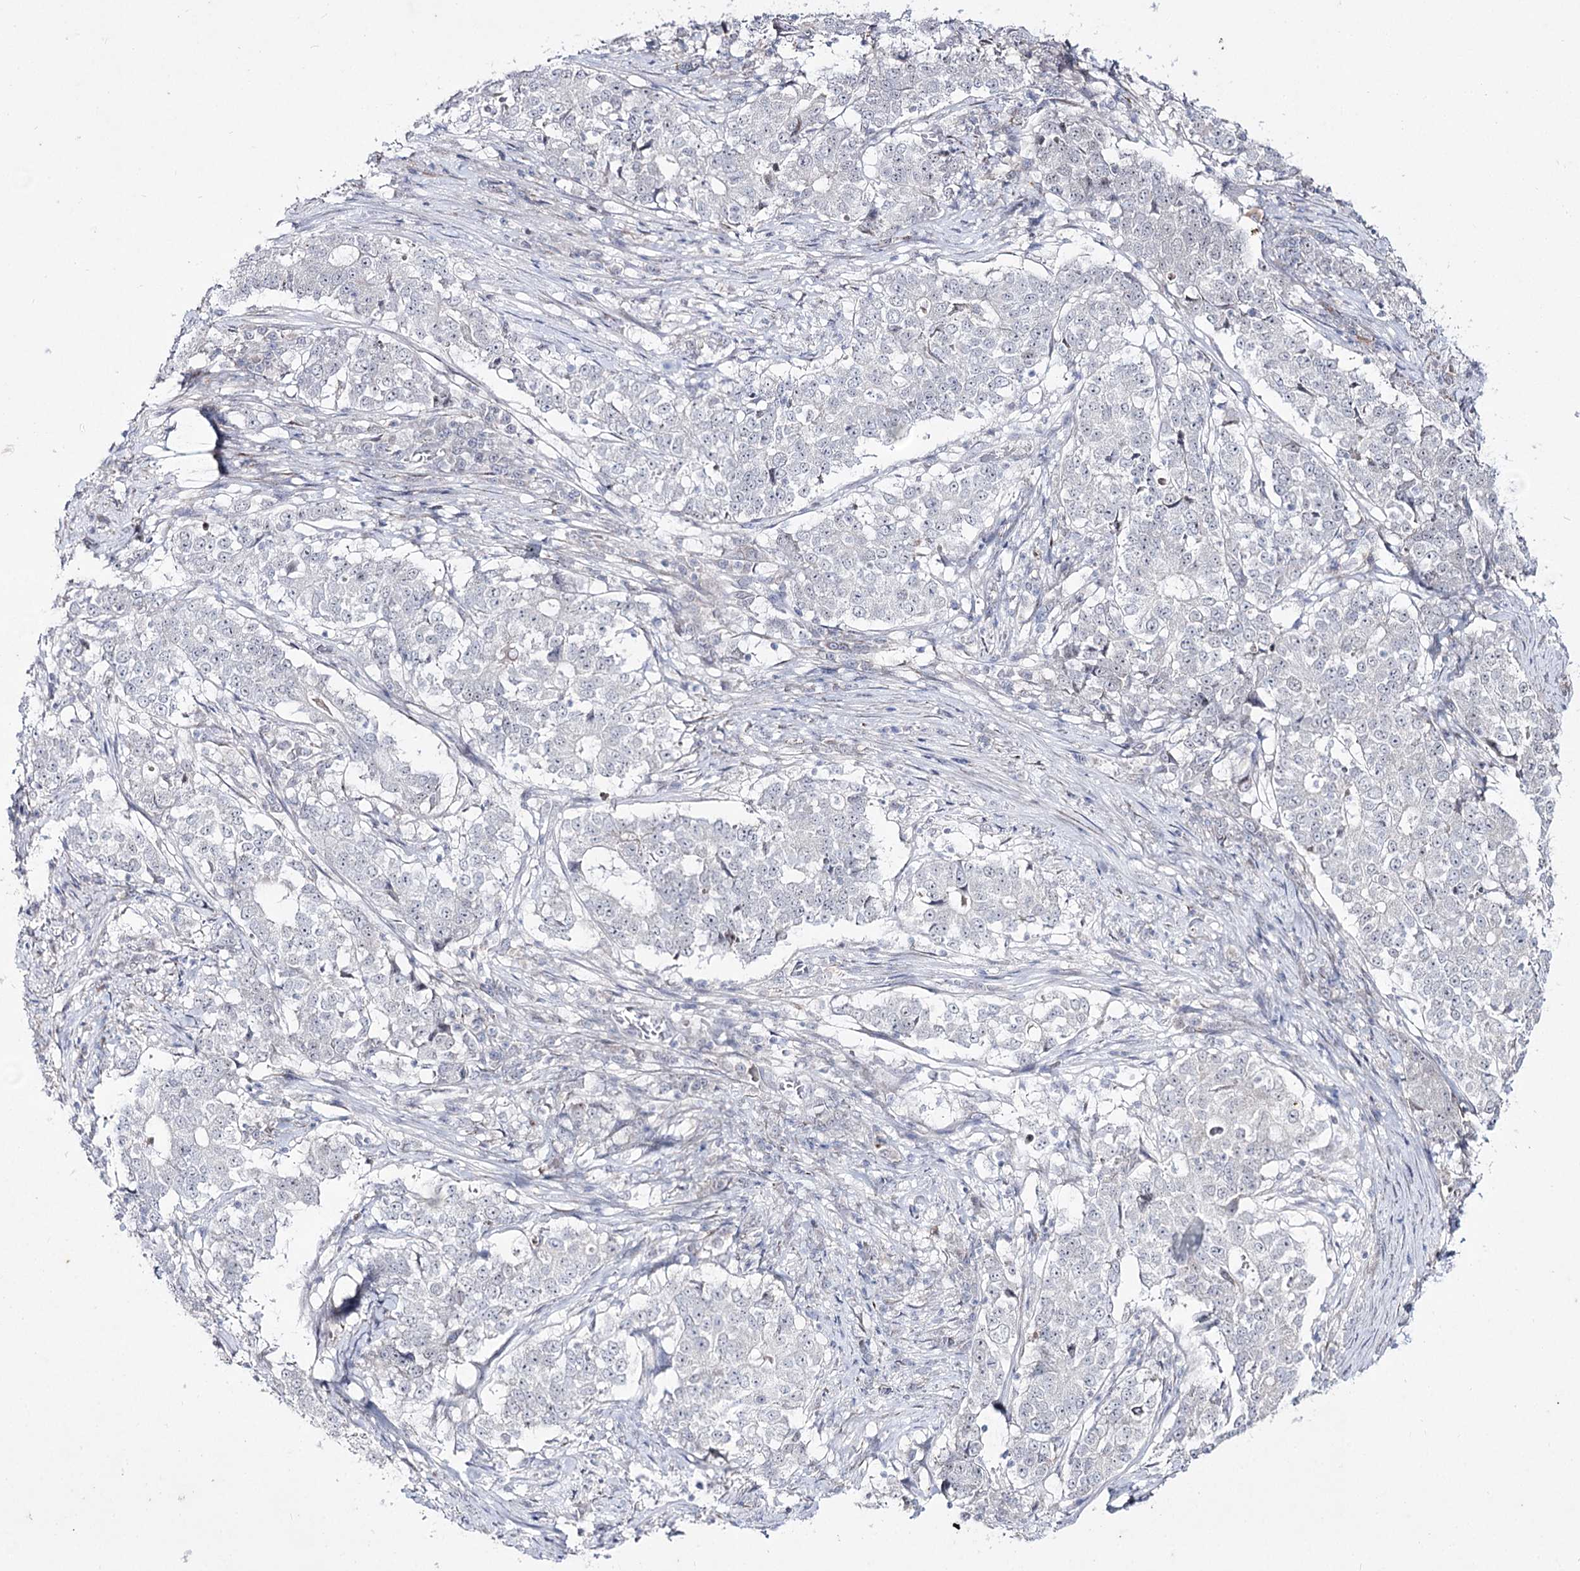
{"staining": {"intensity": "negative", "quantity": "none", "location": "none"}, "tissue": "stomach cancer", "cell_type": "Tumor cells", "image_type": "cancer", "snomed": [{"axis": "morphology", "description": "Adenocarcinoma, NOS"}, {"axis": "topography", "description": "Stomach"}], "caption": "Tumor cells are negative for brown protein staining in adenocarcinoma (stomach). Nuclei are stained in blue.", "gene": "DDX50", "patient": {"sex": "male", "age": 59}}